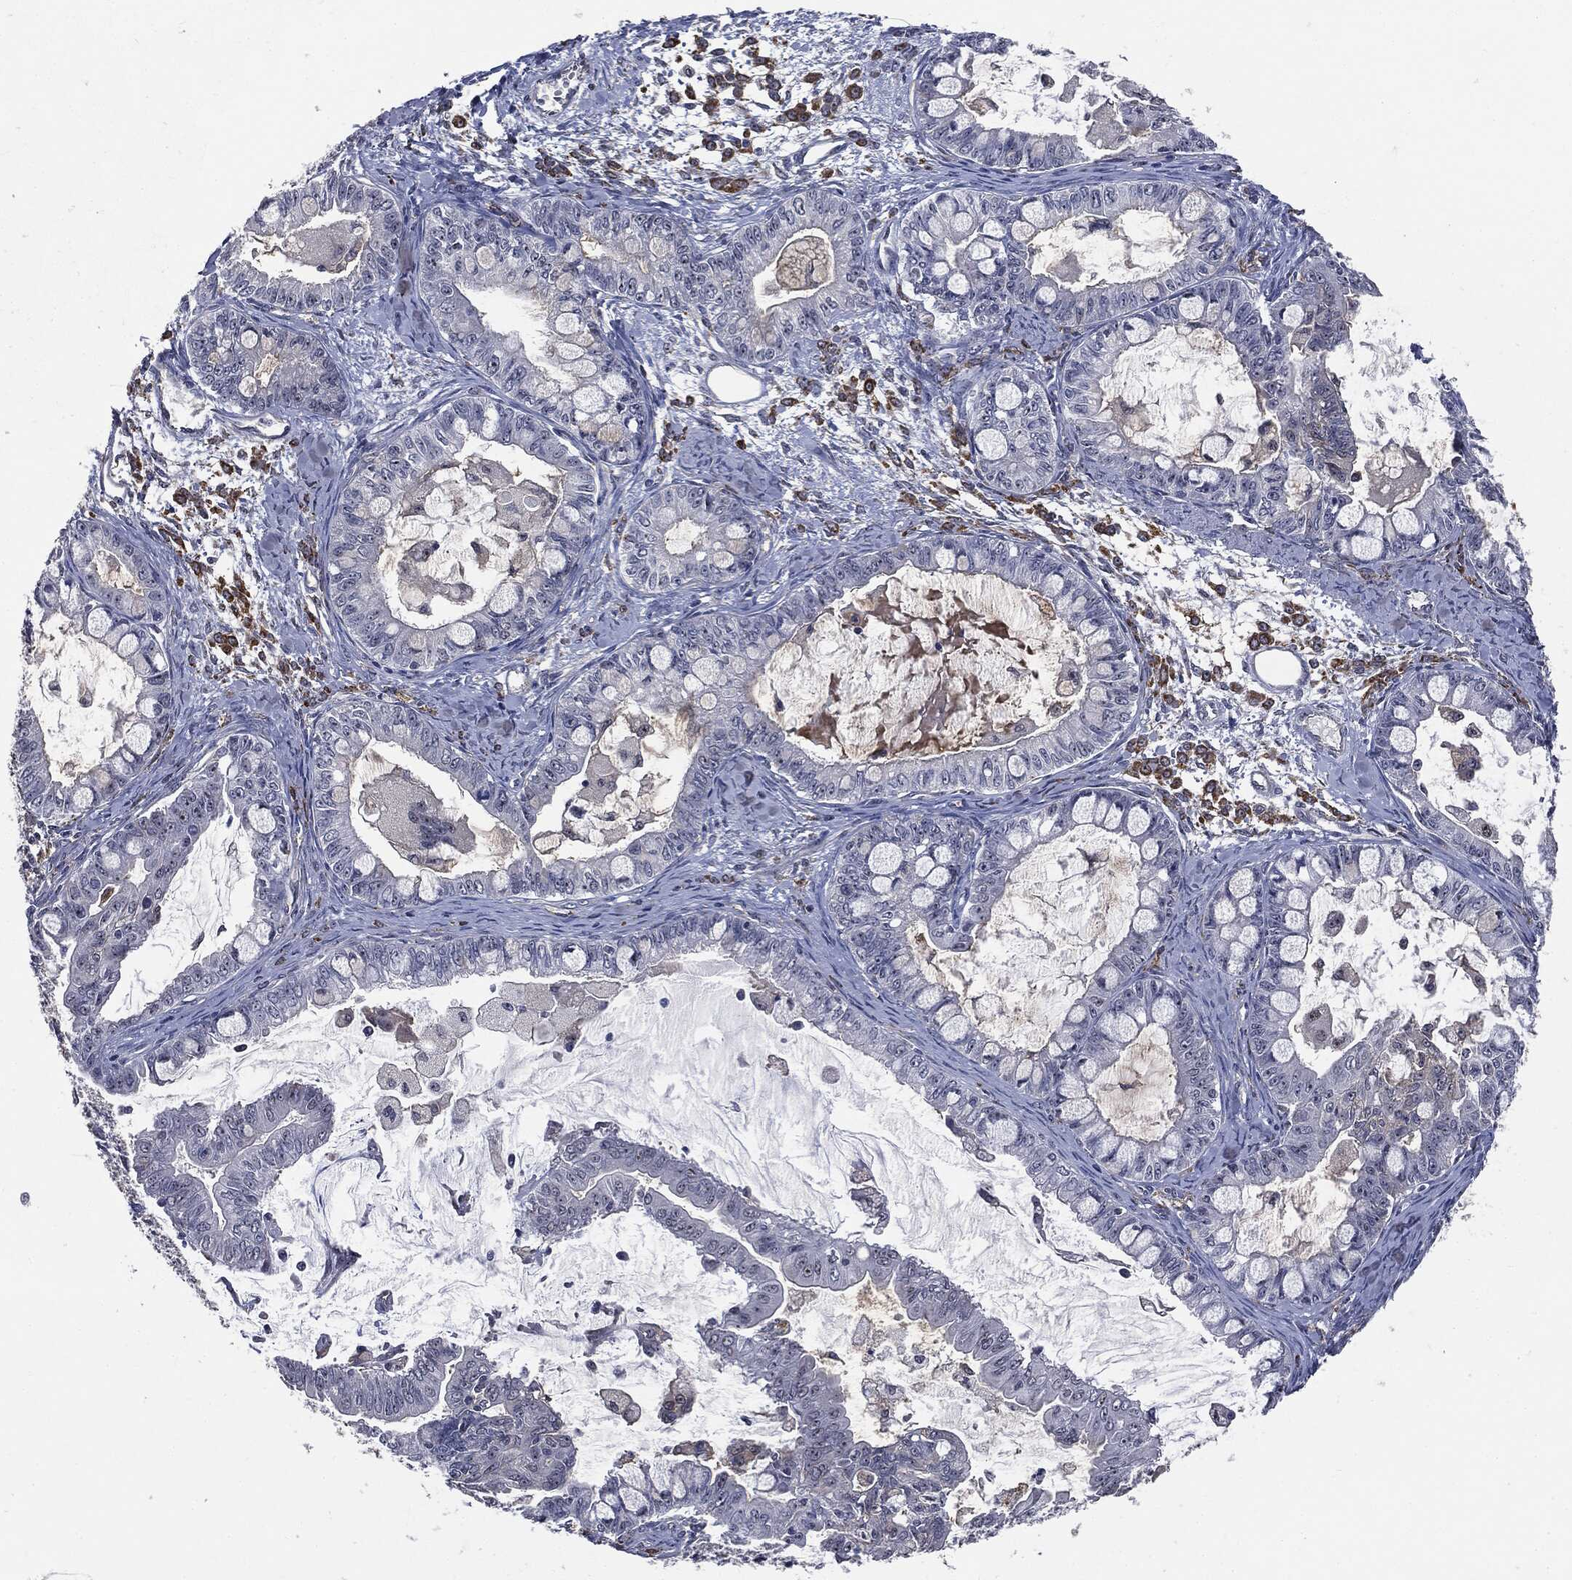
{"staining": {"intensity": "negative", "quantity": "none", "location": "none"}, "tissue": "ovarian cancer", "cell_type": "Tumor cells", "image_type": "cancer", "snomed": [{"axis": "morphology", "description": "Cystadenocarcinoma, mucinous, NOS"}, {"axis": "topography", "description": "Ovary"}], "caption": "This photomicrograph is of ovarian mucinous cystadenocarcinoma stained with immunohistochemistry (IHC) to label a protein in brown with the nuclei are counter-stained blue. There is no staining in tumor cells.", "gene": "TRMT1L", "patient": {"sex": "female", "age": 63}}